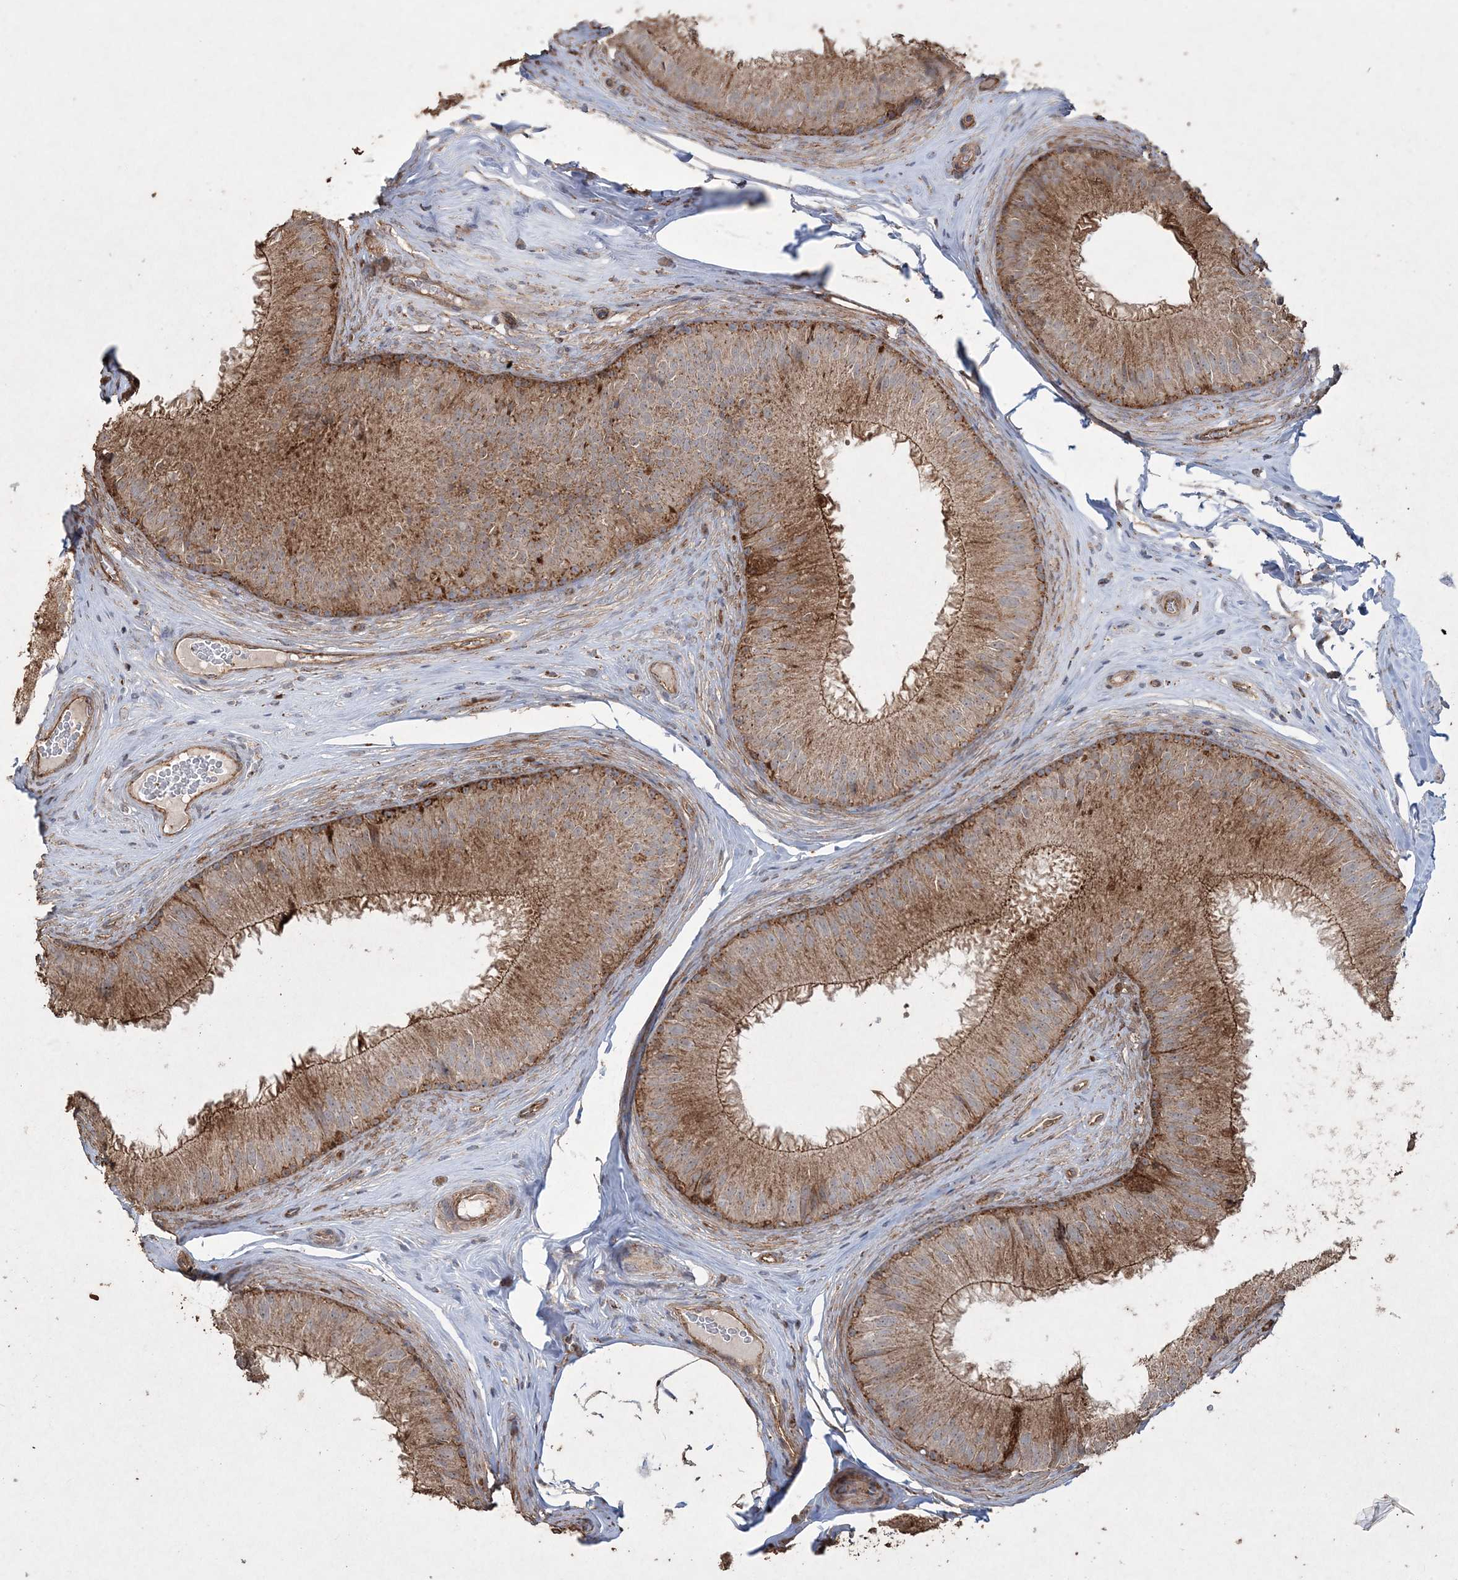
{"staining": {"intensity": "moderate", "quantity": ">75%", "location": "cytoplasmic/membranous"}, "tissue": "epididymis", "cell_type": "Glandular cells", "image_type": "normal", "snomed": [{"axis": "morphology", "description": "Normal tissue, NOS"}, {"axis": "topography", "description": "Epididymis"}], "caption": "Human epididymis stained with a brown dye exhibits moderate cytoplasmic/membranous positive positivity in about >75% of glandular cells.", "gene": "TTC7A", "patient": {"sex": "male", "age": 32}}